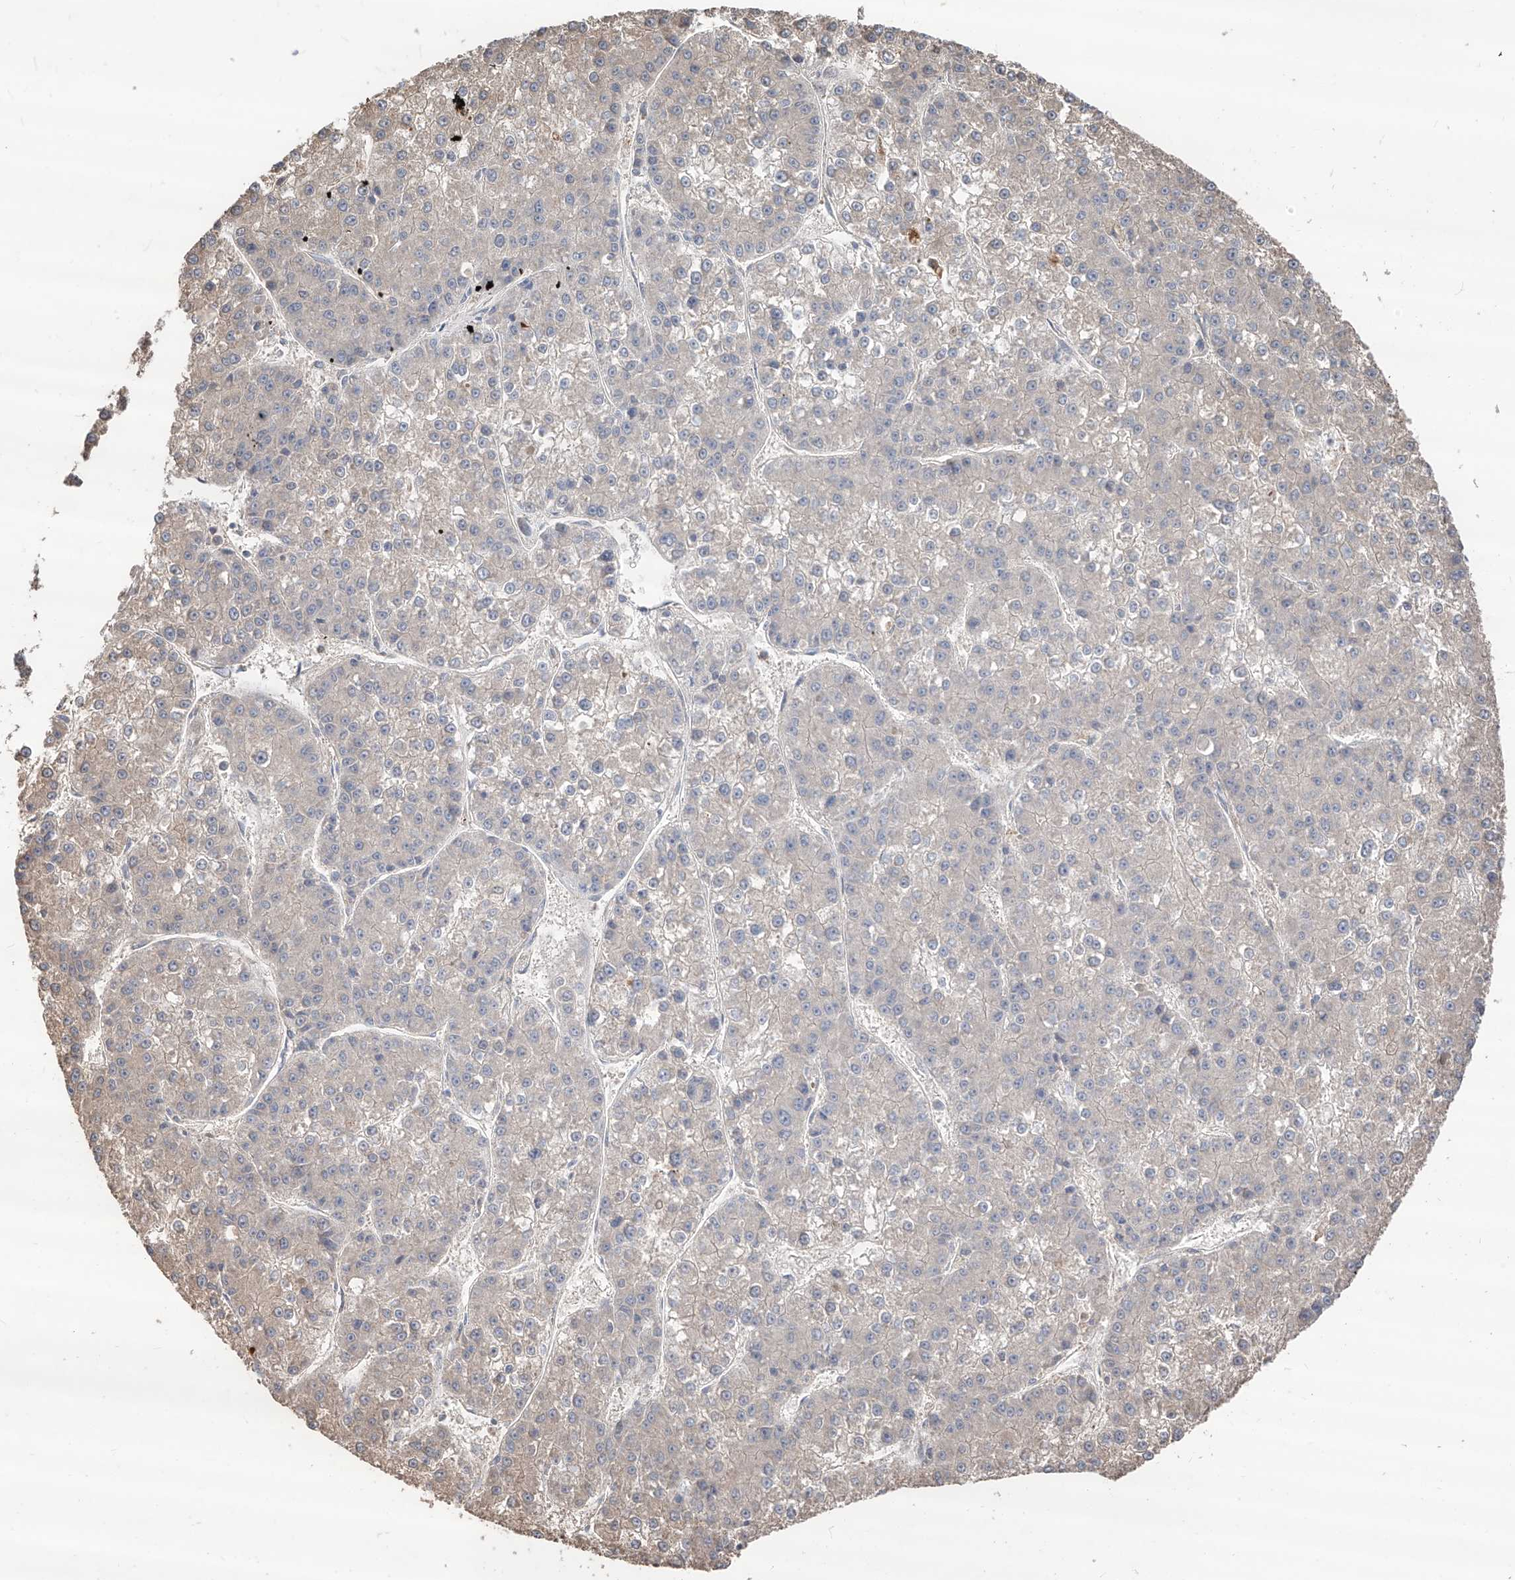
{"staining": {"intensity": "negative", "quantity": "none", "location": "none"}, "tissue": "liver cancer", "cell_type": "Tumor cells", "image_type": "cancer", "snomed": [{"axis": "morphology", "description": "Carcinoma, Hepatocellular, NOS"}, {"axis": "topography", "description": "Liver"}], "caption": "Immunohistochemistry micrograph of neoplastic tissue: human liver cancer stained with DAB (3,3'-diaminobenzidine) demonstrates no significant protein positivity in tumor cells.", "gene": "EDN1", "patient": {"sex": "female", "age": 73}}